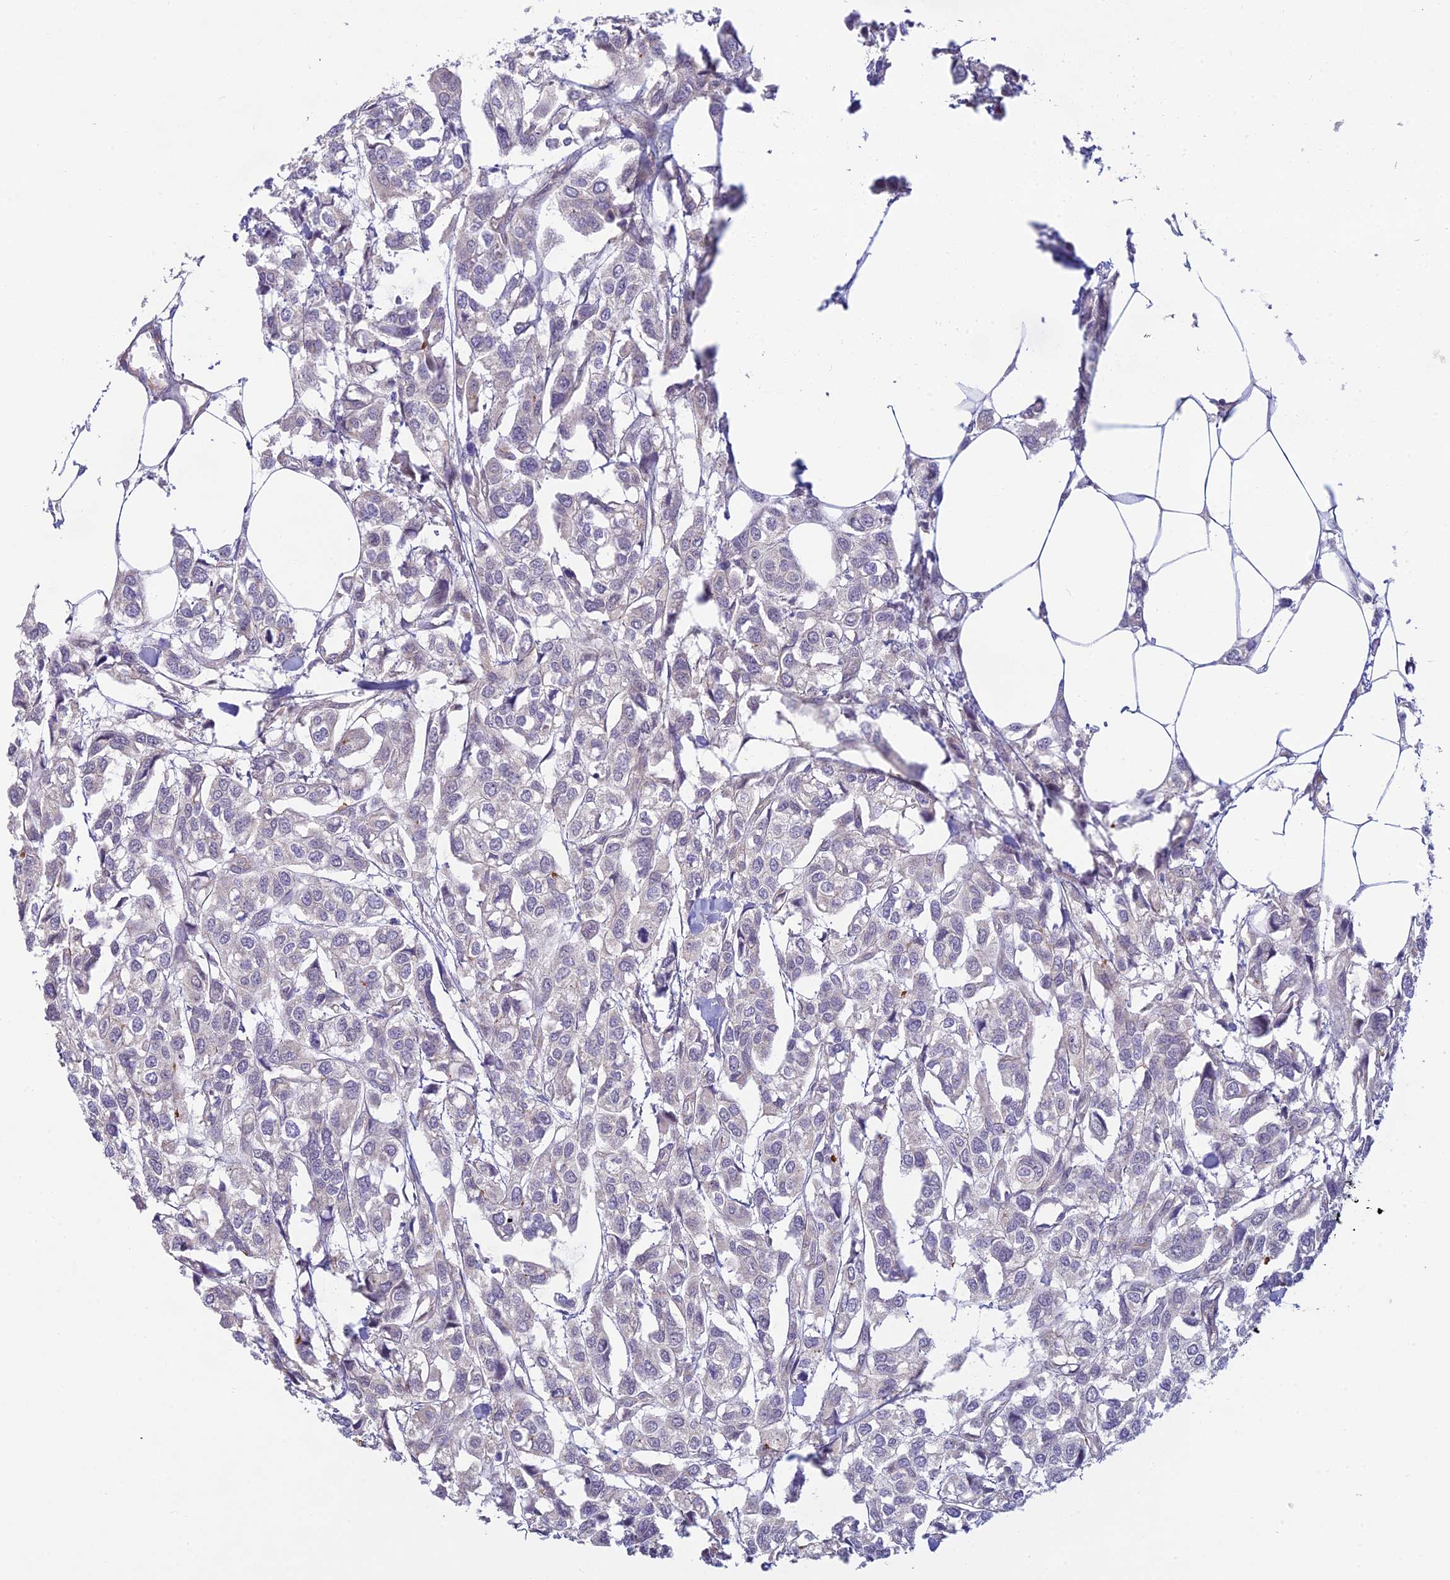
{"staining": {"intensity": "negative", "quantity": "none", "location": "none"}, "tissue": "urothelial cancer", "cell_type": "Tumor cells", "image_type": "cancer", "snomed": [{"axis": "morphology", "description": "Urothelial carcinoma, High grade"}, {"axis": "topography", "description": "Urinary bladder"}], "caption": "Urothelial cancer stained for a protein using immunohistochemistry (IHC) demonstrates no positivity tumor cells.", "gene": "FBXW4", "patient": {"sex": "male", "age": 67}}